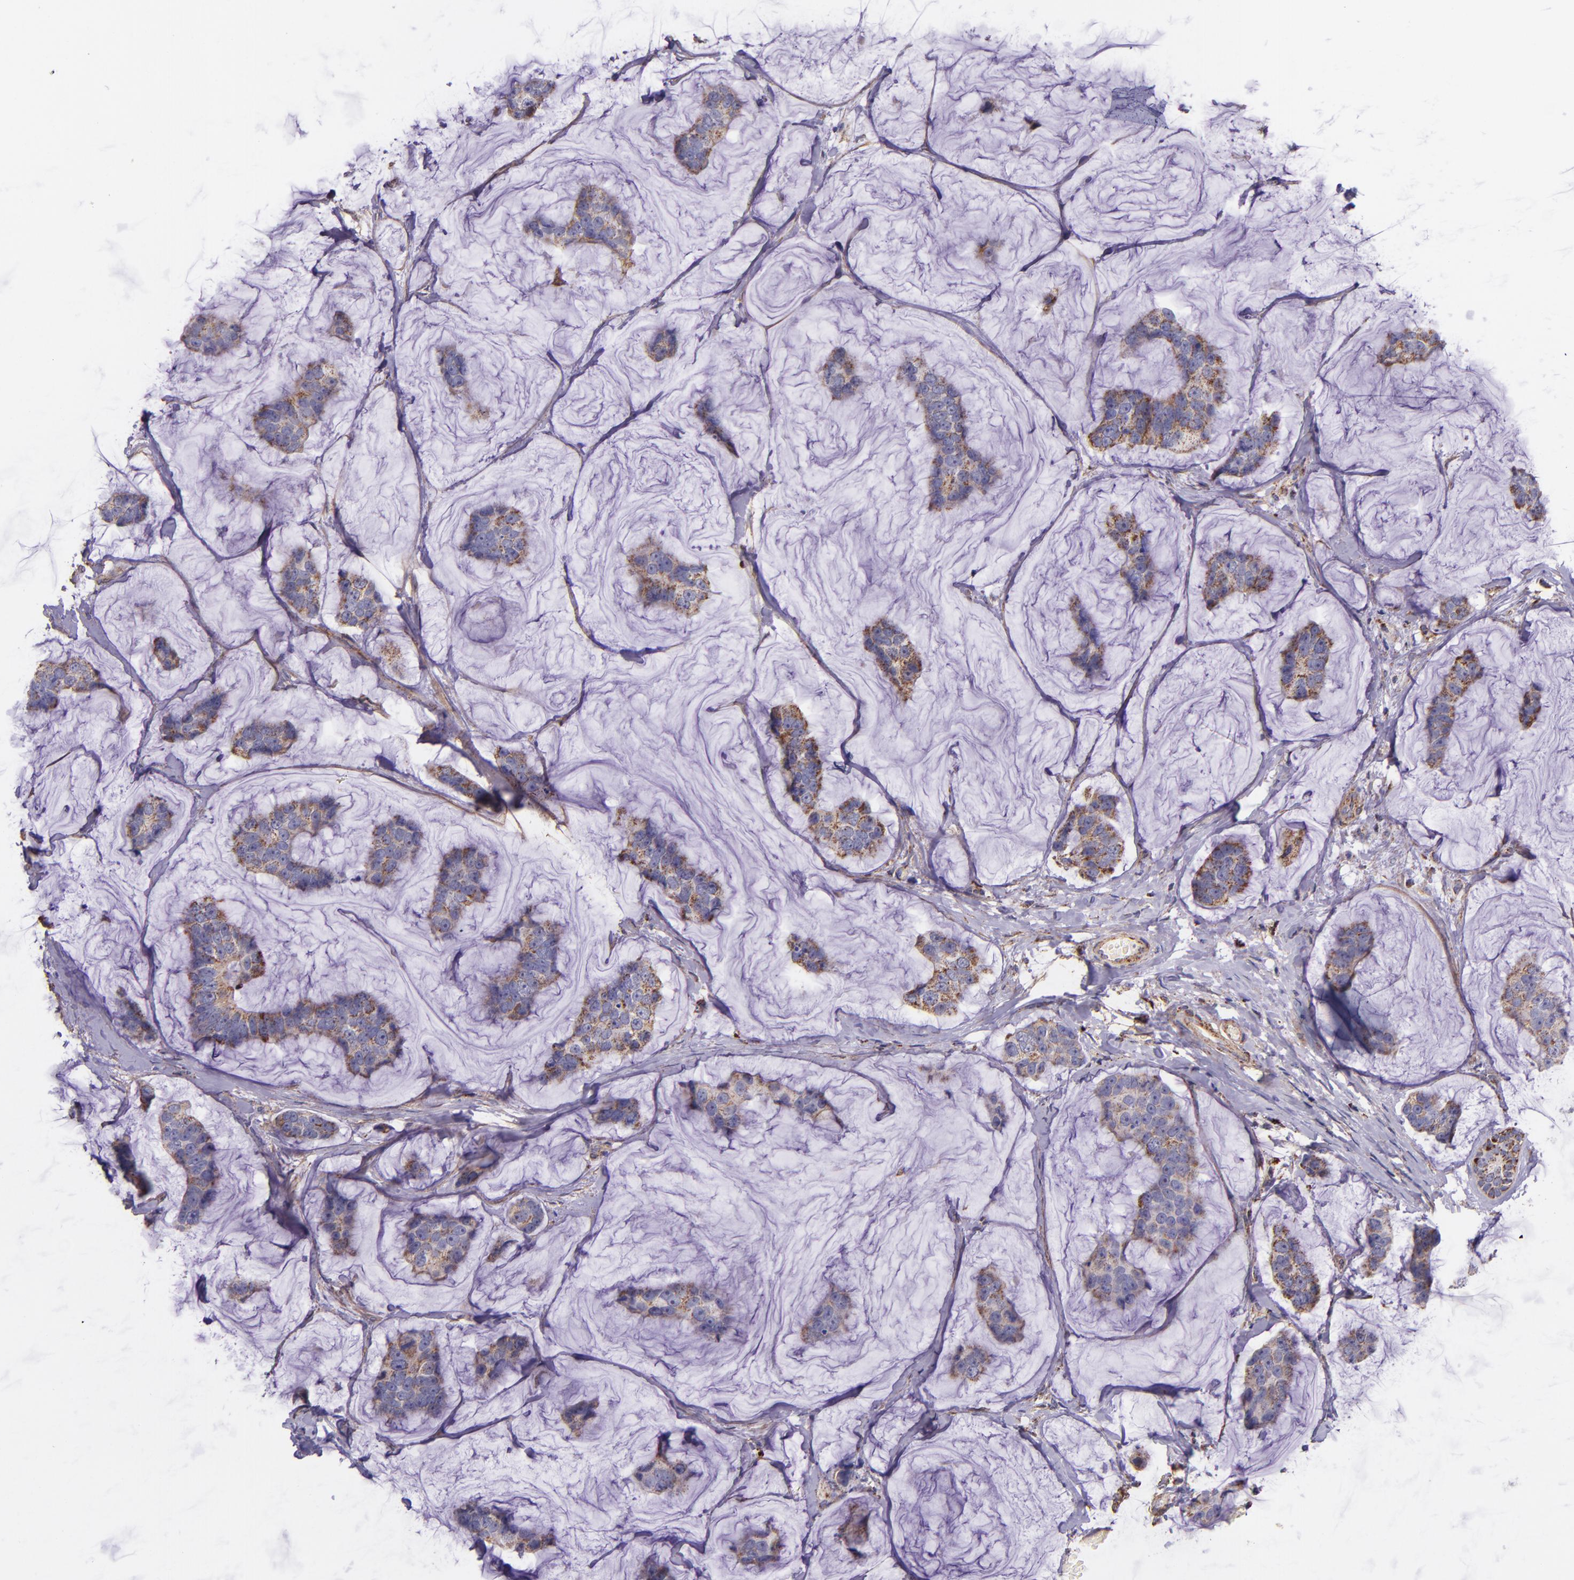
{"staining": {"intensity": "moderate", "quantity": "<25%", "location": "cytoplasmic/membranous"}, "tissue": "breast cancer", "cell_type": "Tumor cells", "image_type": "cancer", "snomed": [{"axis": "morphology", "description": "Normal tissue, NOS"}, {"axis": "morphology", "description": "Duct carcinoma"}, {"axis": "topography", "description": "Breast"}], "caption": "Immunohistochemical staining of human breast cancer (intraductal carcinoma) demonstrates moderate cytoplasmic/membranous protein expression in approximately <25% of tumor cells.", "gene": "IDH3G", "patient": {"sex": "female", "age": 50}}